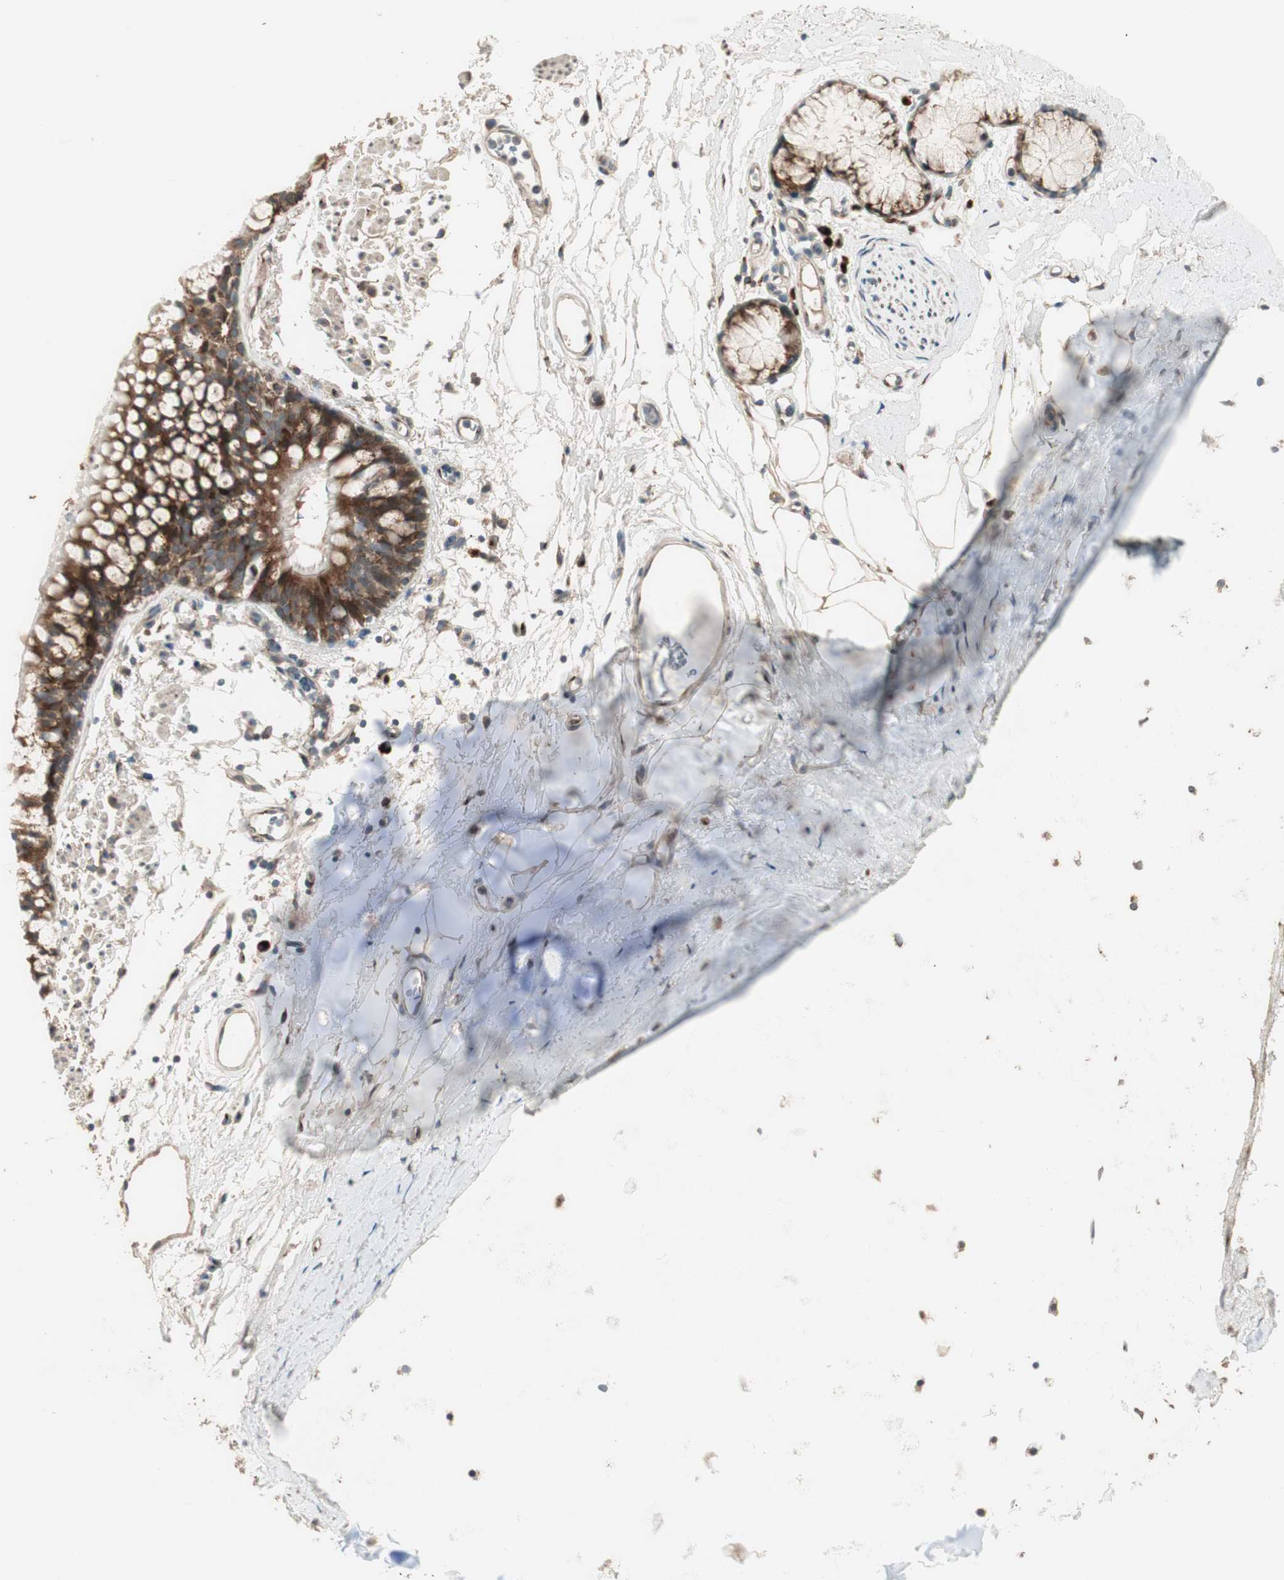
{"staining": {"intensity": "strong", "quantity": ">75%", "location": "cytoplasmic/membranous"}, "tissue": "bronchus", "cell_type": "Respiratory epithelial cells", "image_type": "normal", "snomed": [{"axis": "morphology", "description": "Normal tissue, NOS"}, {"axis": "topography", "description": "Bronchus"}], "caption": "The immunohistochemical stain shows strong cytoplasmic/membranous positivity in respiratory epithelial cells of benign bronchus.", "gene": "RARRES1", "patient": {"sex": "female", "age": 73}}